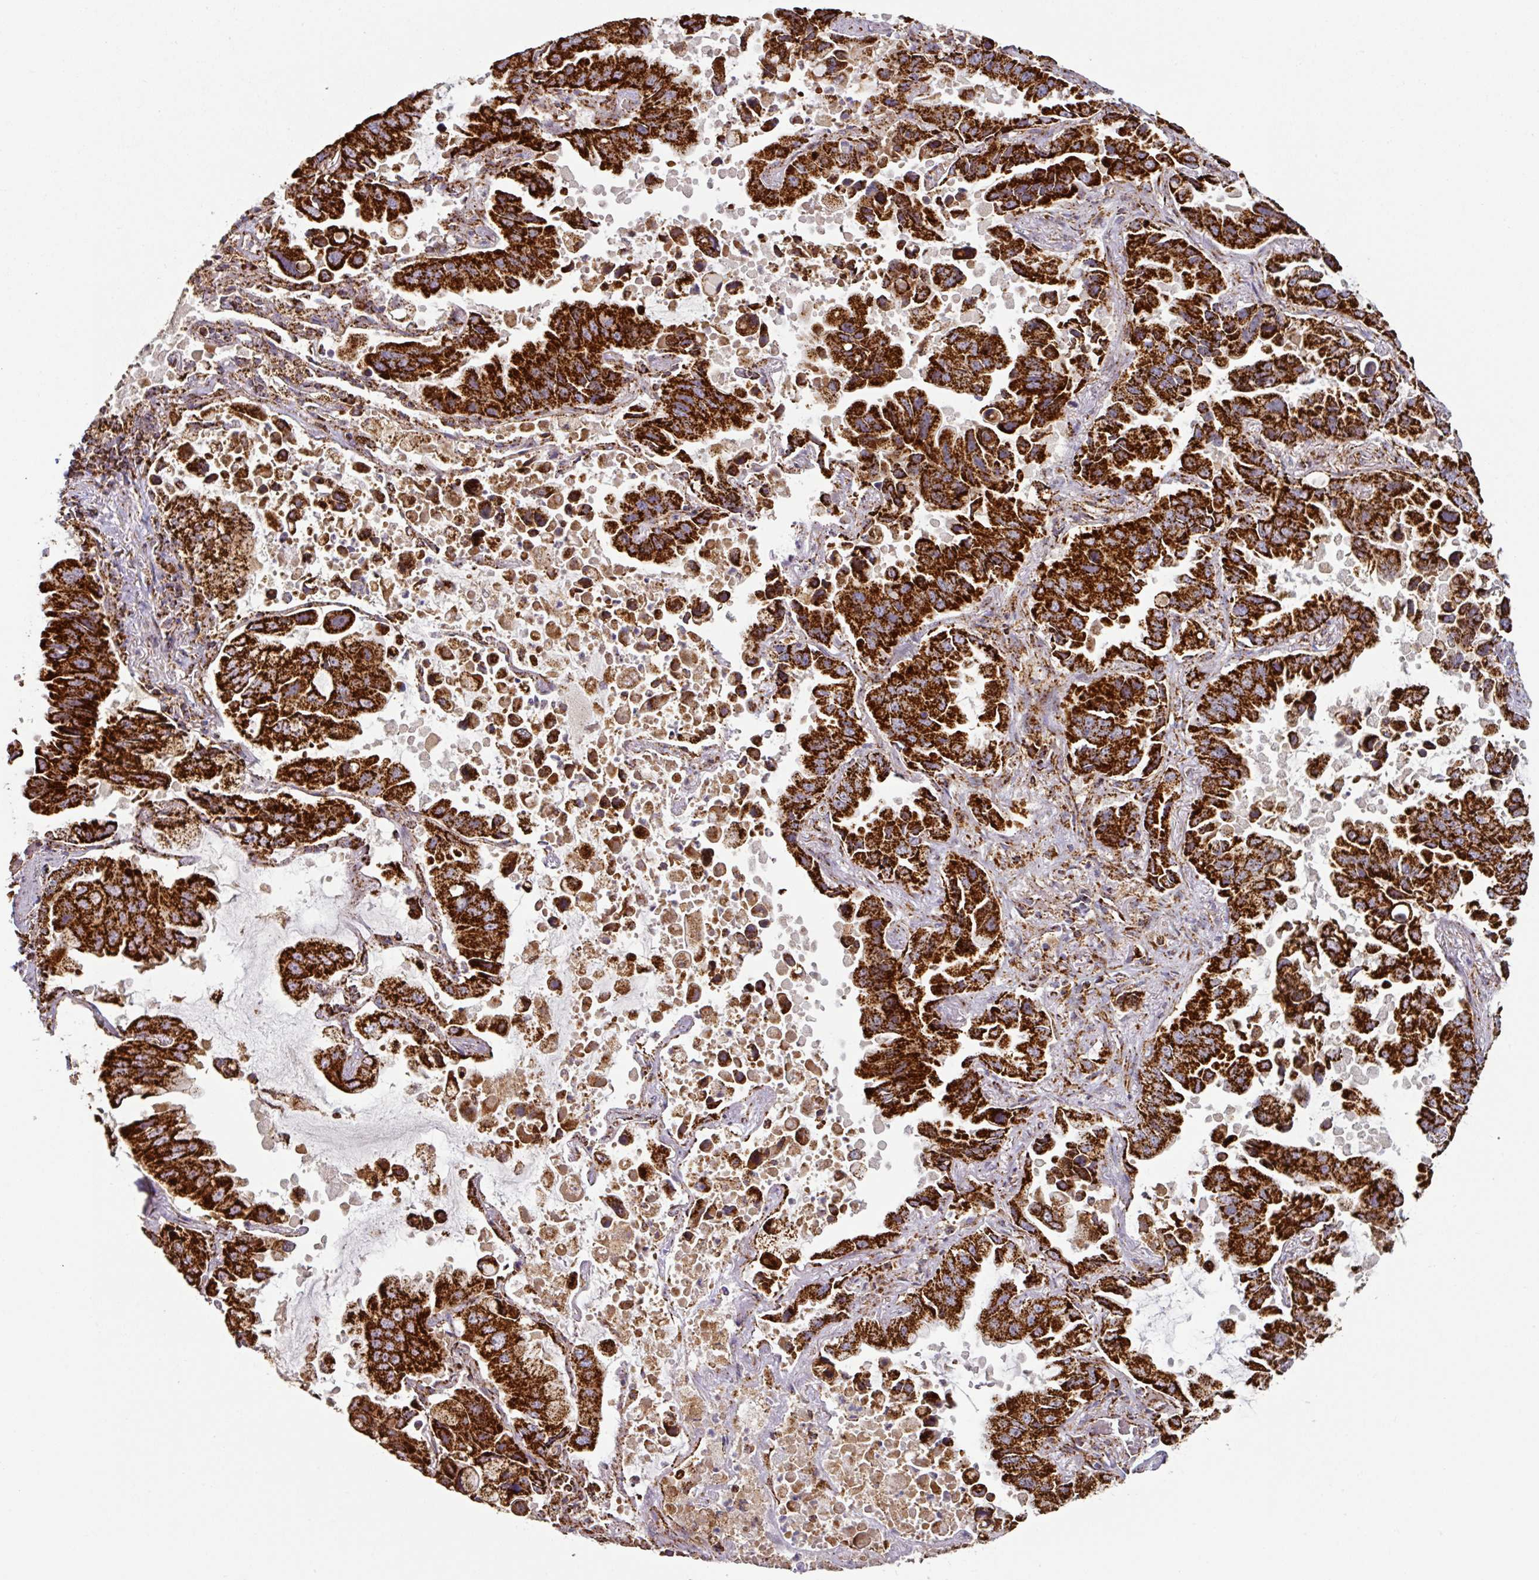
{"staining": {"intensity": "strong", "quantity": ">75%", "location": "cytoplasmic/membranous"}, "tissue": "lung cancer", "cell_type": "Tumor cells", "image_type": "cancer", "snomed": [{"axis": "morphology", "description": "Adenocarcinoma, NOS"}, {"axis": "topography", "description": "Lung"}], "caption": "Human lung adenocarcinoma stained for a protein (brown) demonstrates strong cytoplasmic/membranous positive positivity in approximately >75% of tumor cells.", "gene": "TRAP1", "patient": {"sex": "male", "age": 64}}